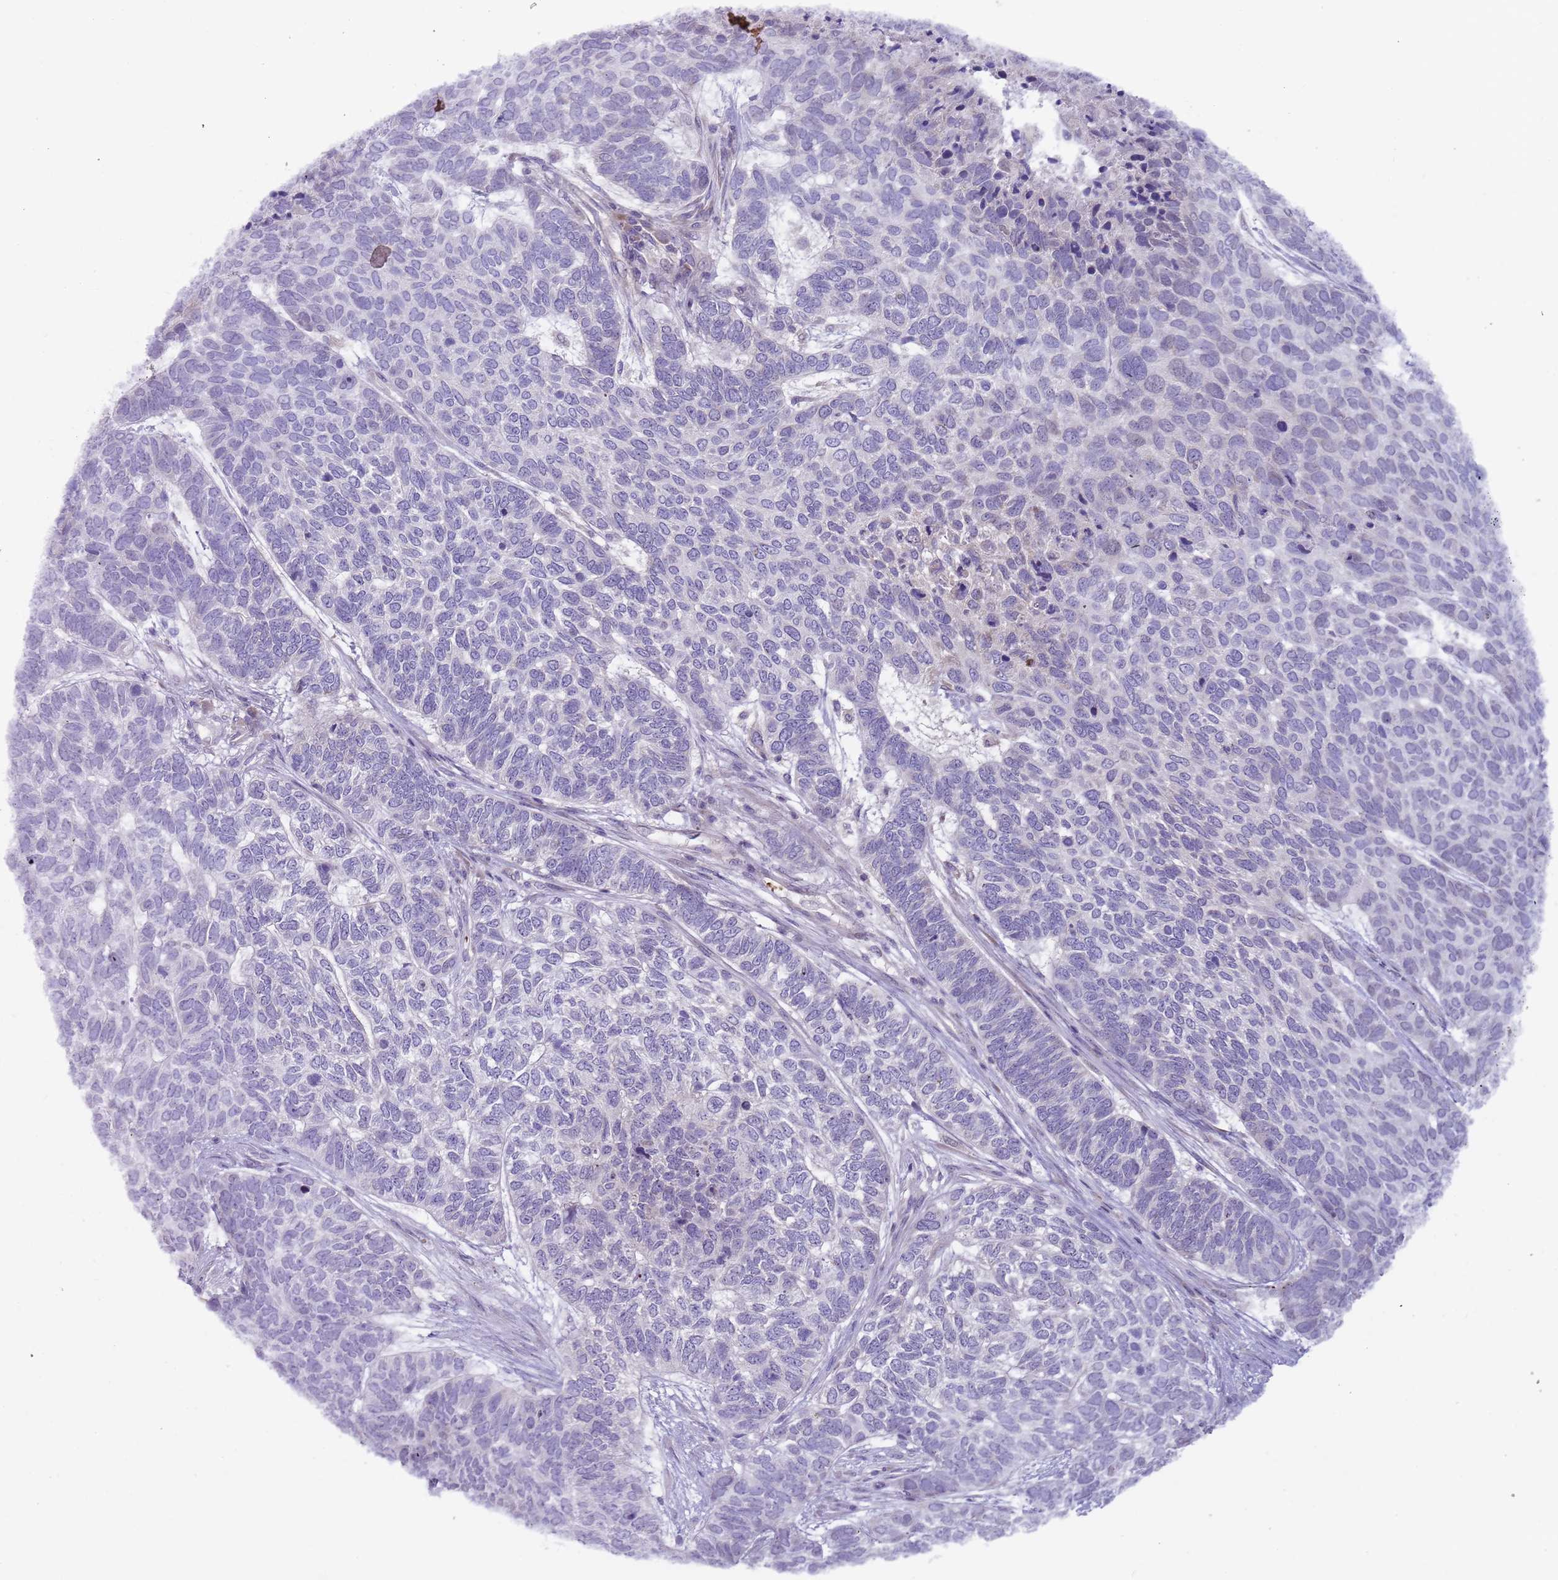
{"staining": {"intensity": "negative", "quantity": "none", "location": "none"}, "tissue": "skin cancer", "cell_type": "Tumor cells", "image_type": "cancer", "snomed": [{"axis": "morphology", "description": "Basal cell carcinoma"}, {"axis": "topography", "description": "Skin"}], "caption": "This micrograph is of basal cell carcinoma (skin) stained with immunohistochemistry to label a protein in brown with the nuclei are counter-stained blue. There is no expression in tumor cells. Brightfield microscopy of immunohistochemistry (IHC) stained with DAB (brown) and hematoxylin (blue), captured at high magnification.", "gene": "PRAC1", "patient": {"sex": "female", "age": 65}}